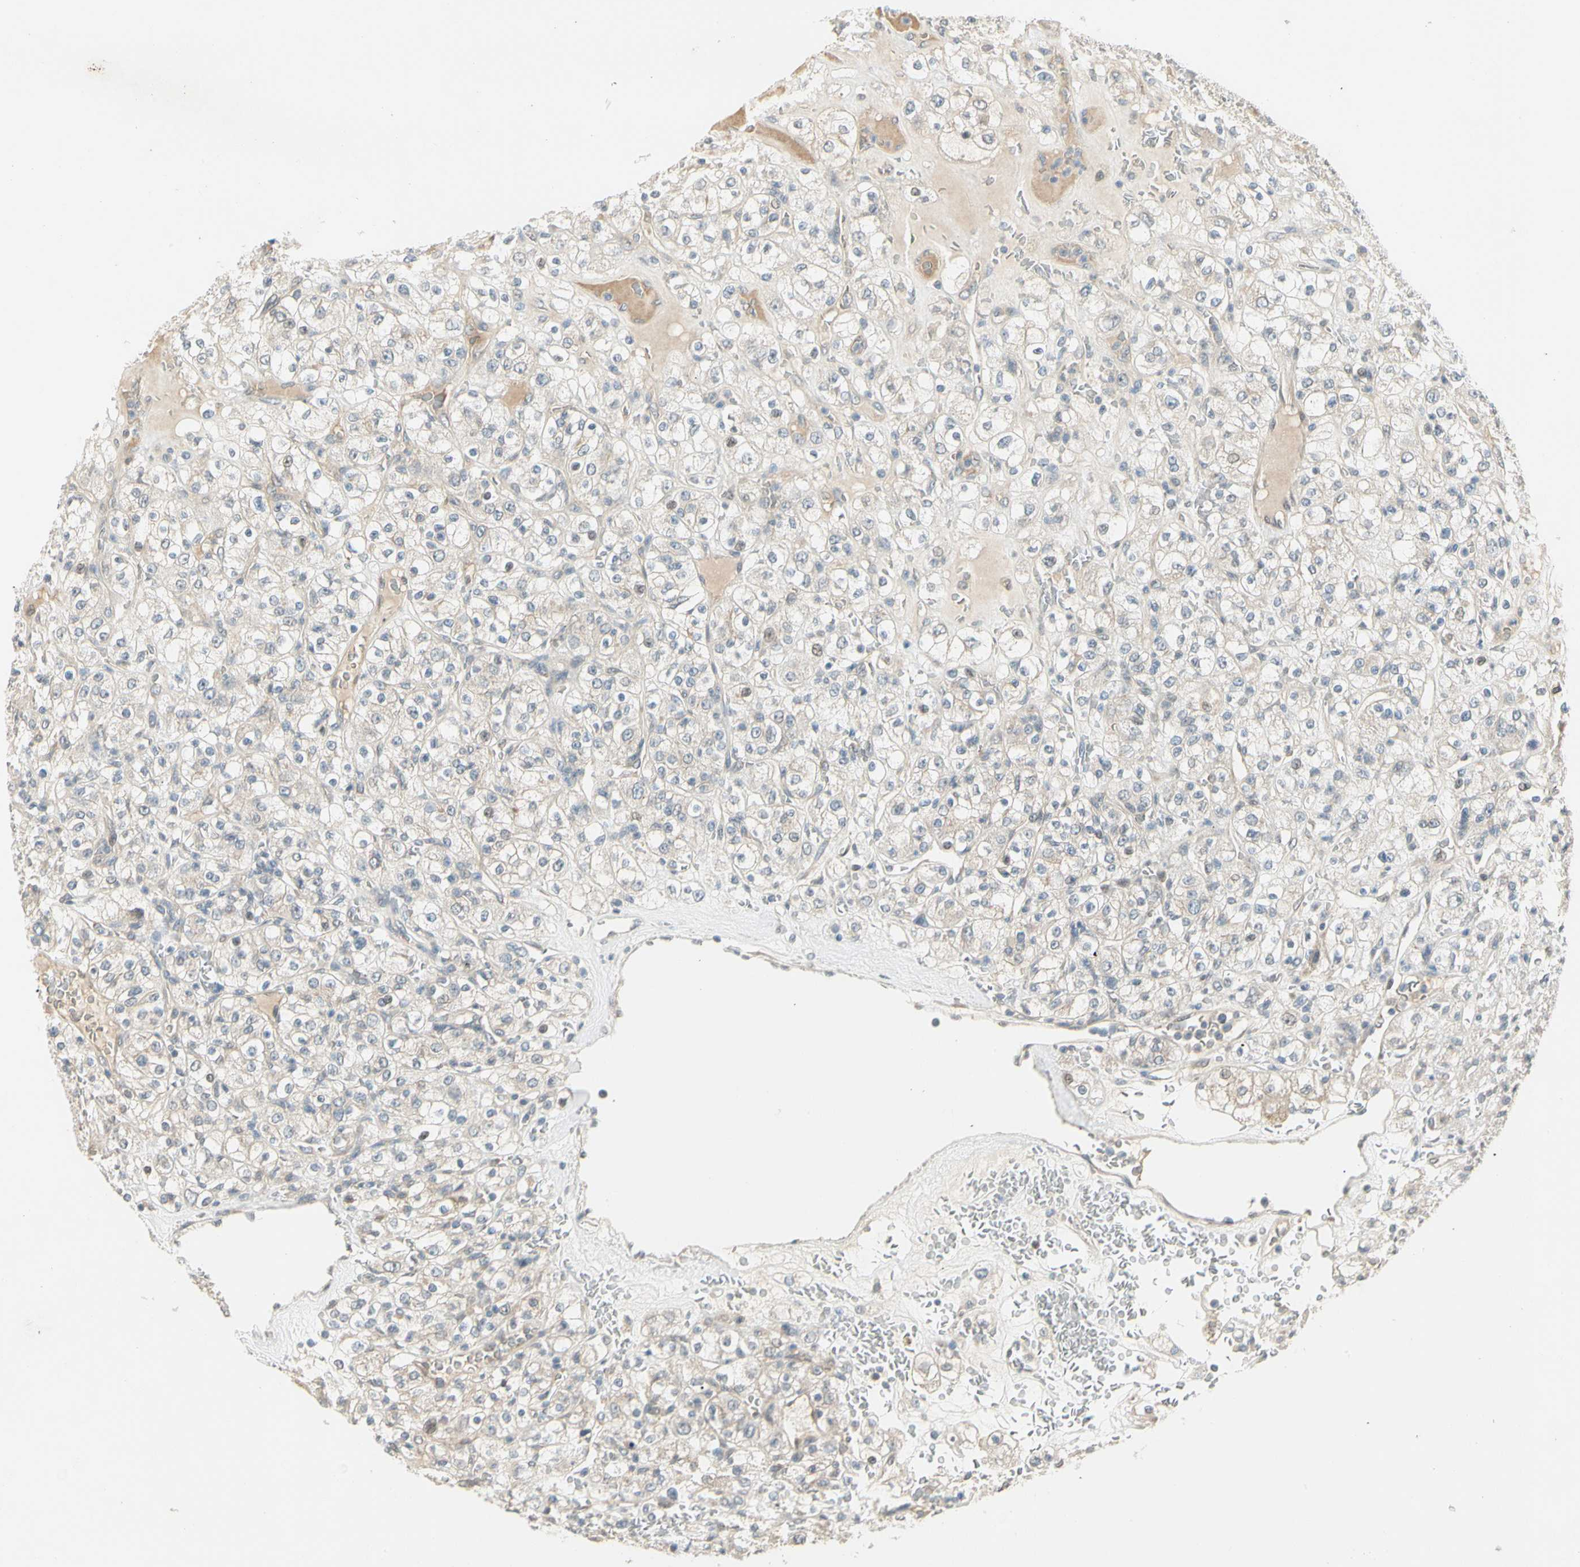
{"staining": {"intensity": "weak", "quantity": "25%-75%", "location": "cytoplasmic/membranous"}, "tissue": "renal cancer", "cell_type": "Tumor cells", "image_type": "cancer", "snomed": [{"axis": "morphology", "description": "Normal tissue, NOS"}, {"axis": "morphology", "description": "Adenocarcinoma, NOS"}, {"axis": "topography", "description": "Kidney"}], "caption": "Renal cancer (adenocarcinoma) stained with a brown dye exhibits weak cytoplasmic/membranous positive staining in approximately 25%-75% of tumor cells.", "gene": "PCDHB15", "patient": {"sex": "female", "age": 72}}